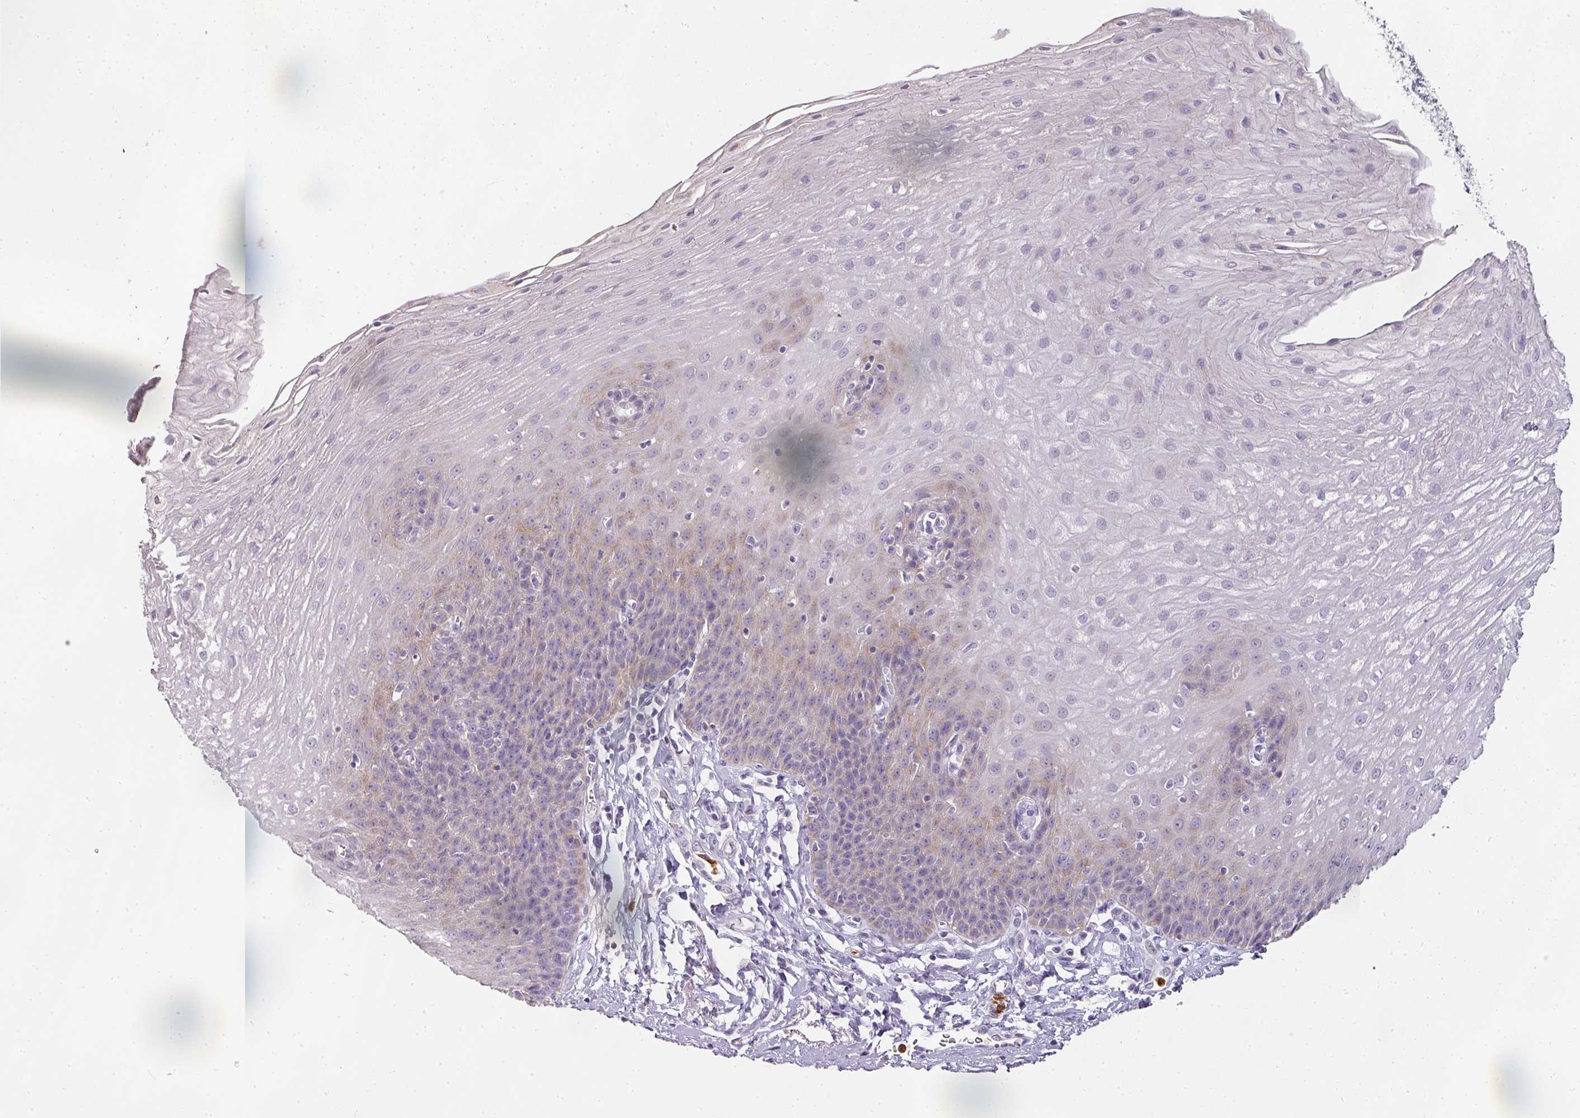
{"staining": {"intensity": "weak", "quantity": "25%-75%", "location": "cytoplasmic/membranous"}, "tissue": "esophagus", "cell_type": "Squamous epithelial cells", "image_type": "normal", "snomed": [{"axis": "morphology", "description": "Normal tissue, NOS"}, {"axis": "topography", "description": "Esophagus"}], "caption": "Immunohistochemical staining of normal esophagus exhibits low levels of weak cytoplasmic/membranous staining in about 25%-75% of squamous epithelial cells.", "gene": "CAMP", "patient": {"sex": "female", "age": 81}}